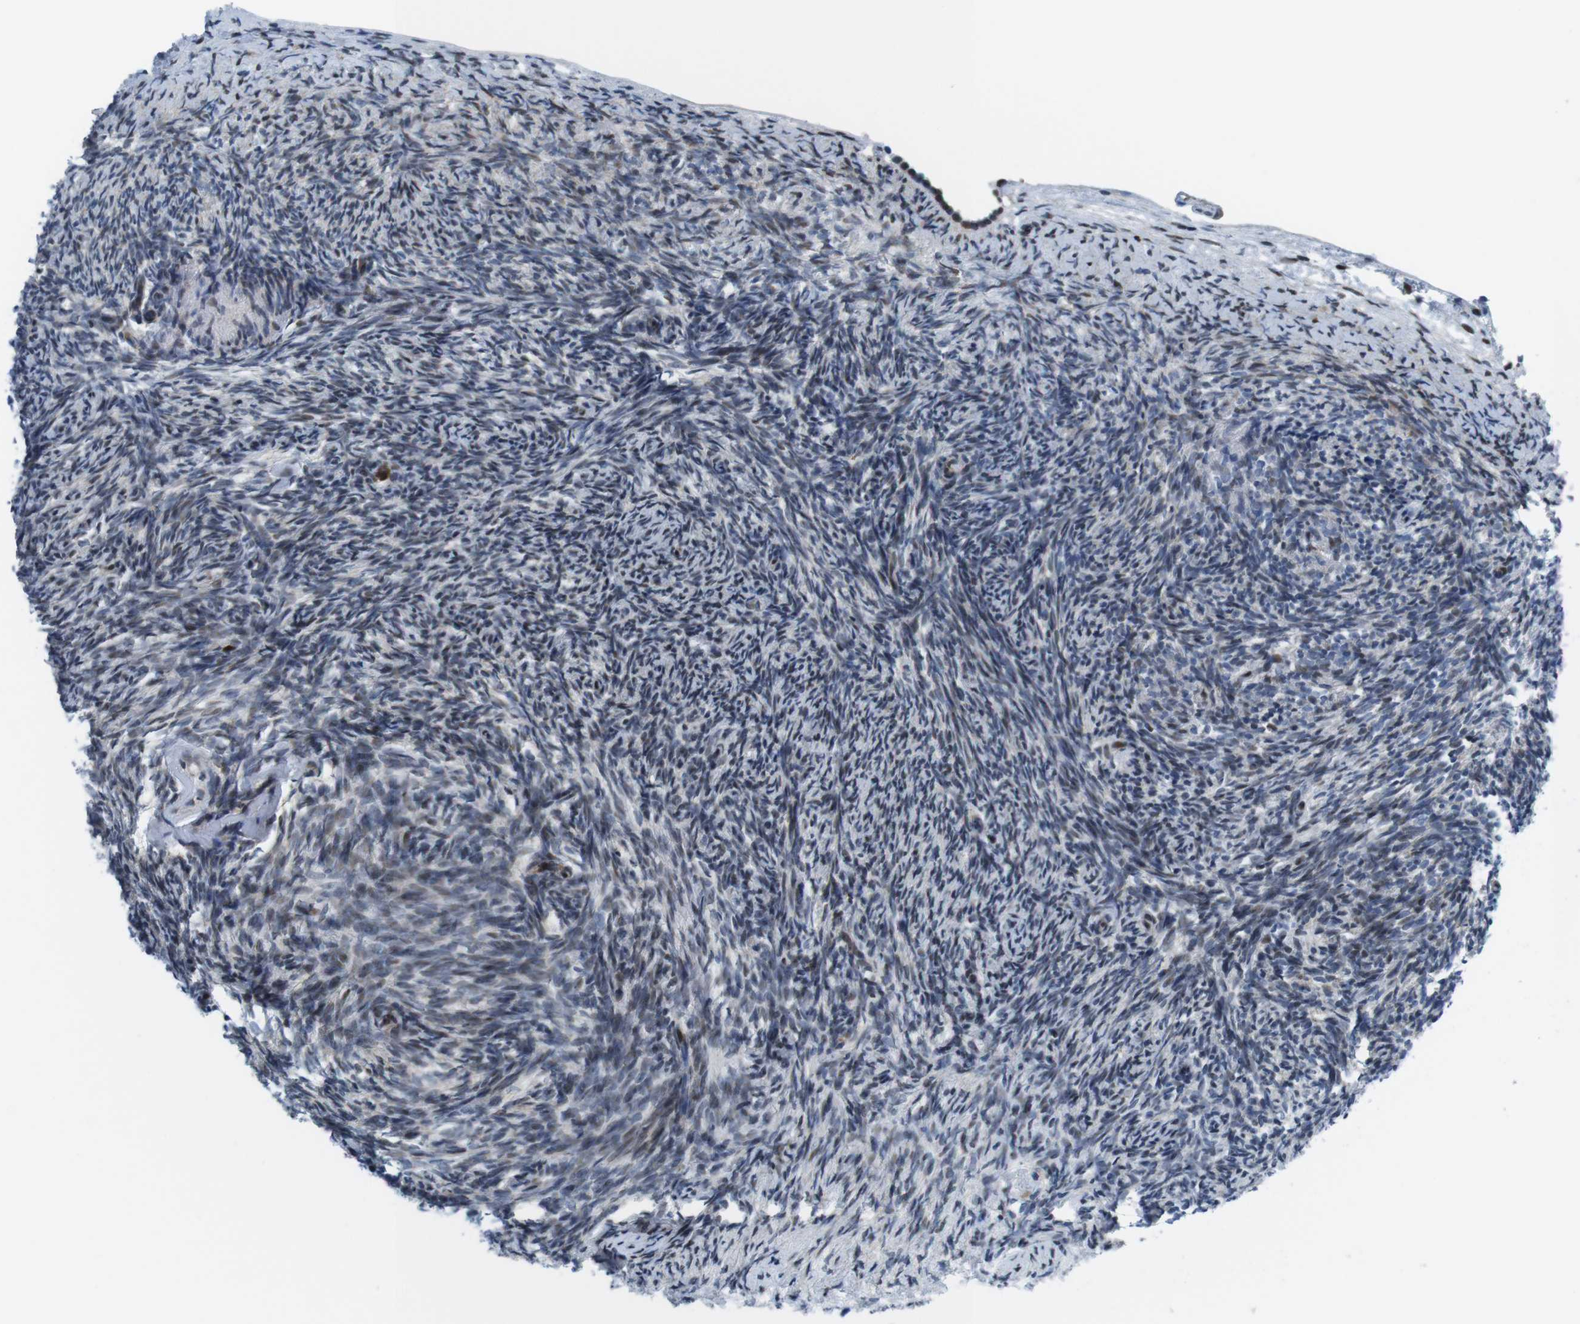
{"staining": {"intensity": "moderate", "quantity": "<25%", "location": "cytoplasmic/membranous"}, "tissue": "ovary", "cell_type": "Ovarian stroma cells", "image_type": "normal", "snomed": [{"axis": "morphology", "description": "Normal tissue, NOS"}, {"axis": "topography", "description": "Ovary"}], "caption": "Ovary stained with a brown dye exhibits moderate cytoplasmic/membranous positive staining in approximately <25% of ovarian stroma cells.", "gene": "MLH1", "patient": {"sex": "female", "age": 60}}